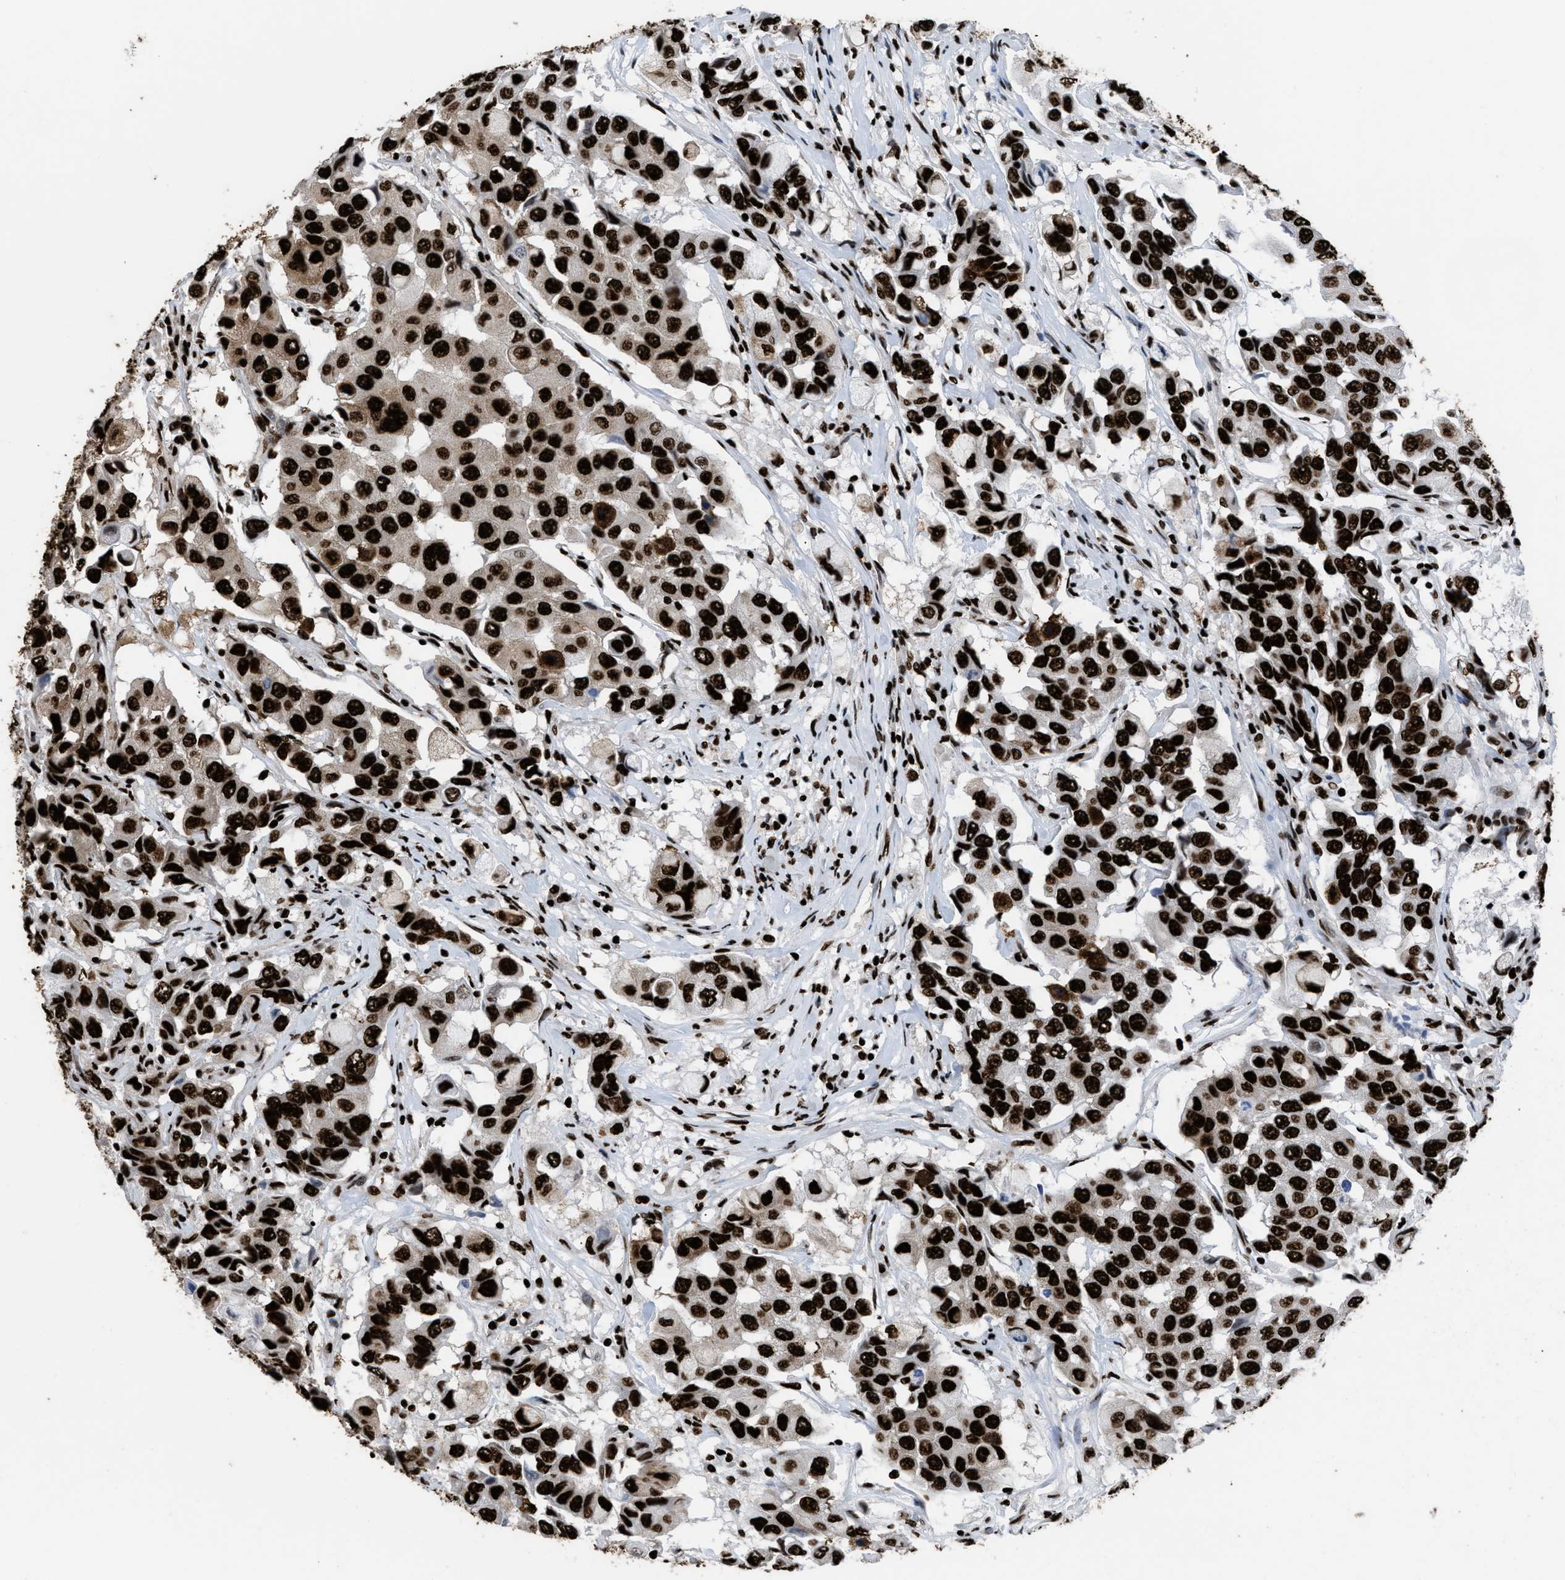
{"staining": {"intensity": "strong", "quantity": ">75%", "location": "nuclear"}, "tissue": "breast cancer", "cell_type": "Tumor cells", "image_type": "cancer", "snomed": [{"axis": "morphology", "description": "Duct carcinoma"}, {"axis": "topography", "description": "Breast"}], "caption": "Human breast cancer (invasive ductal carcinoma) stained for a protein (brown) reveals strong nuclear positive positivity in approximately >75% of tumor cells.", "gene": "HNRNPM", "patient": {"sex": "female", "age": 27}}